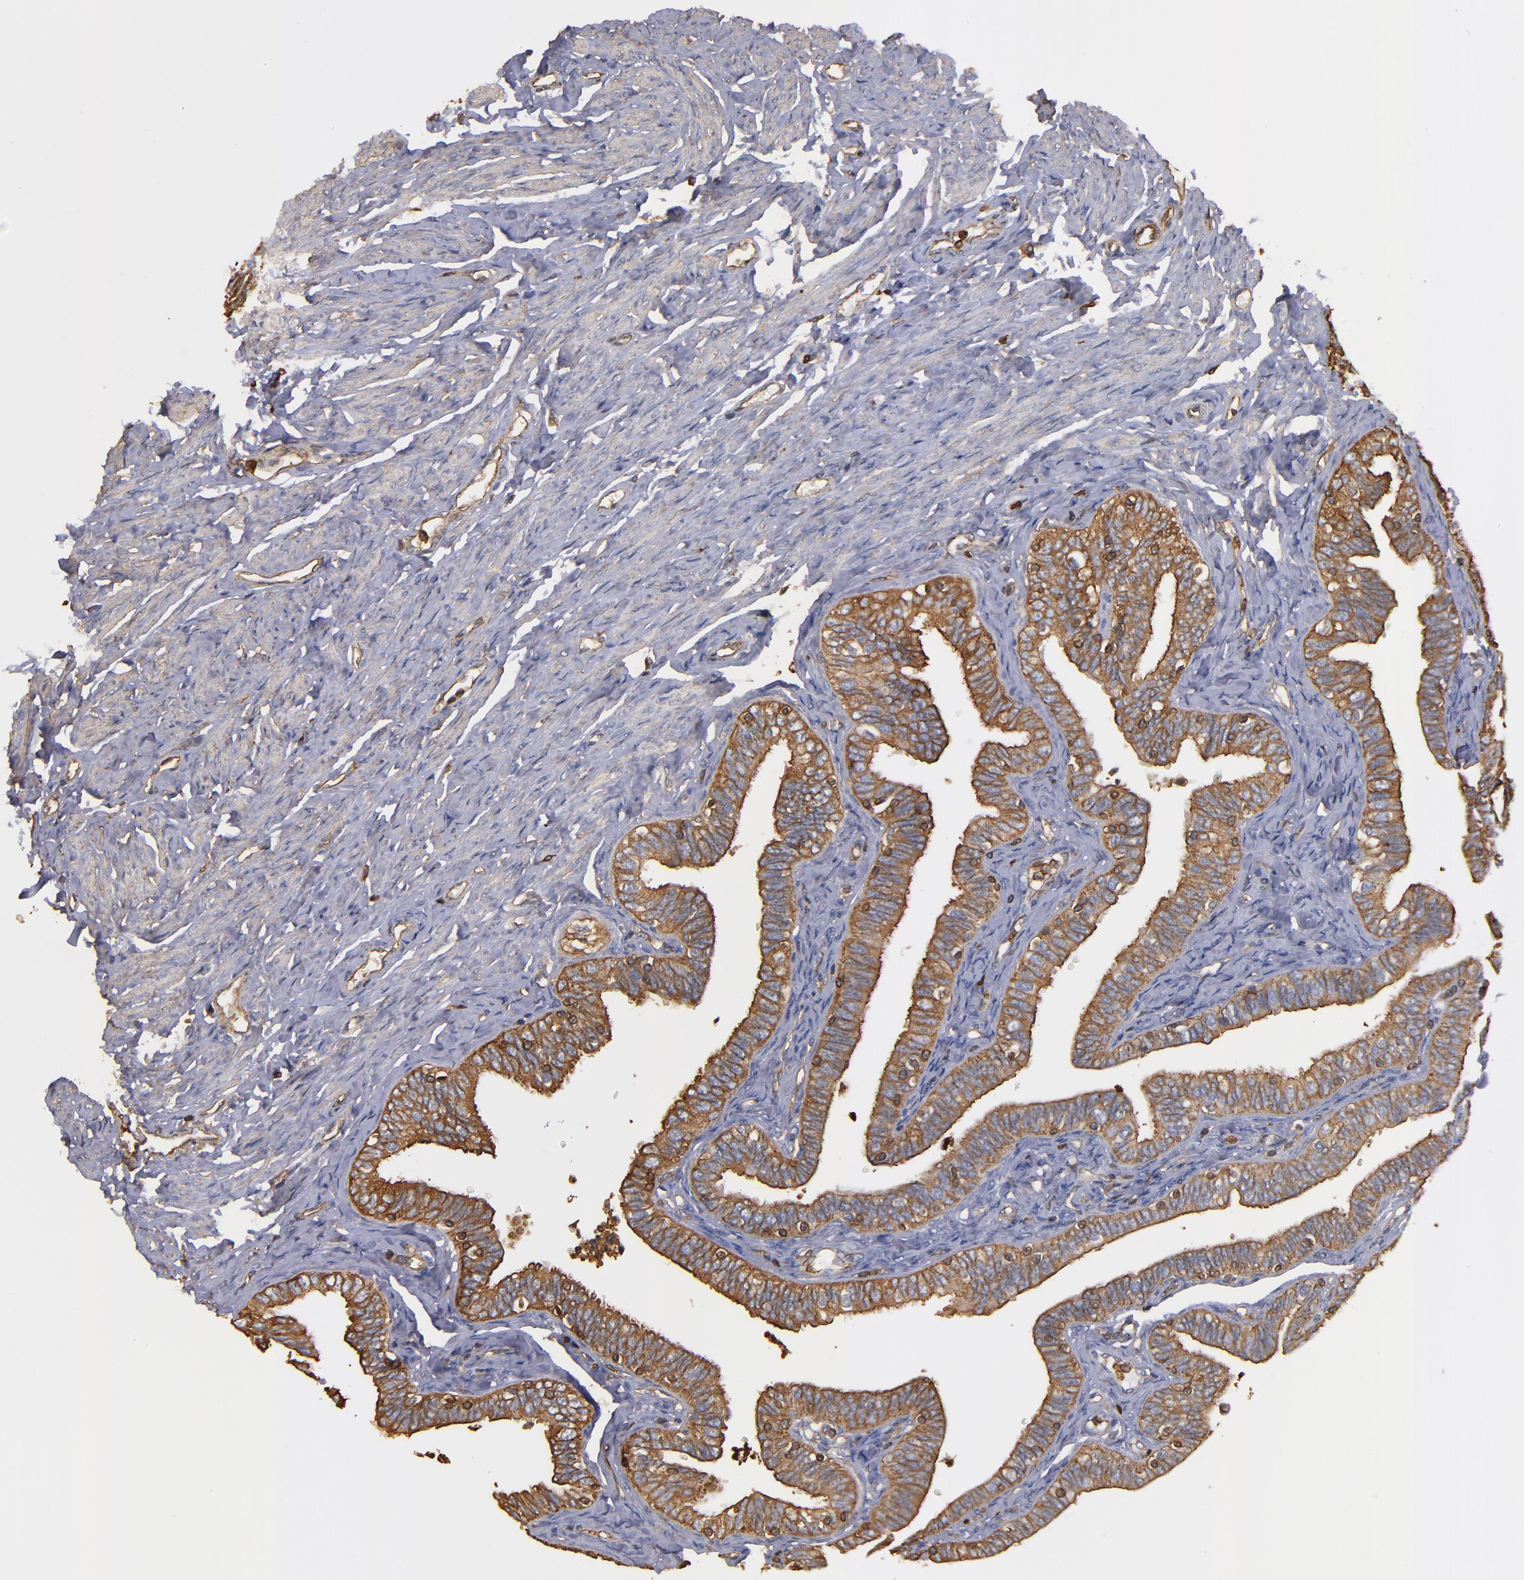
{"staining": {"intensity": "moderate", "quantity": ">75%", "location": "cytoplasmic/membranous"}, "tissue": "fallopian tube", "cell_type": "Glandular cells", "image_type": "normal", "snomed": [{"axis": "morphology", "description": "Normal tissue, NOS"}, {"axis": "topography", "description": "Fallopian tube"}, {"axis": "topography", "description": "Ovary"}], "caption": "Benign fallopian tube demonstrates moderate cytoplasmic/membranous expression in about >75% of glandular cells.", "gene": "ACTN4", "patient": {"sex": "female", "age": 69}}